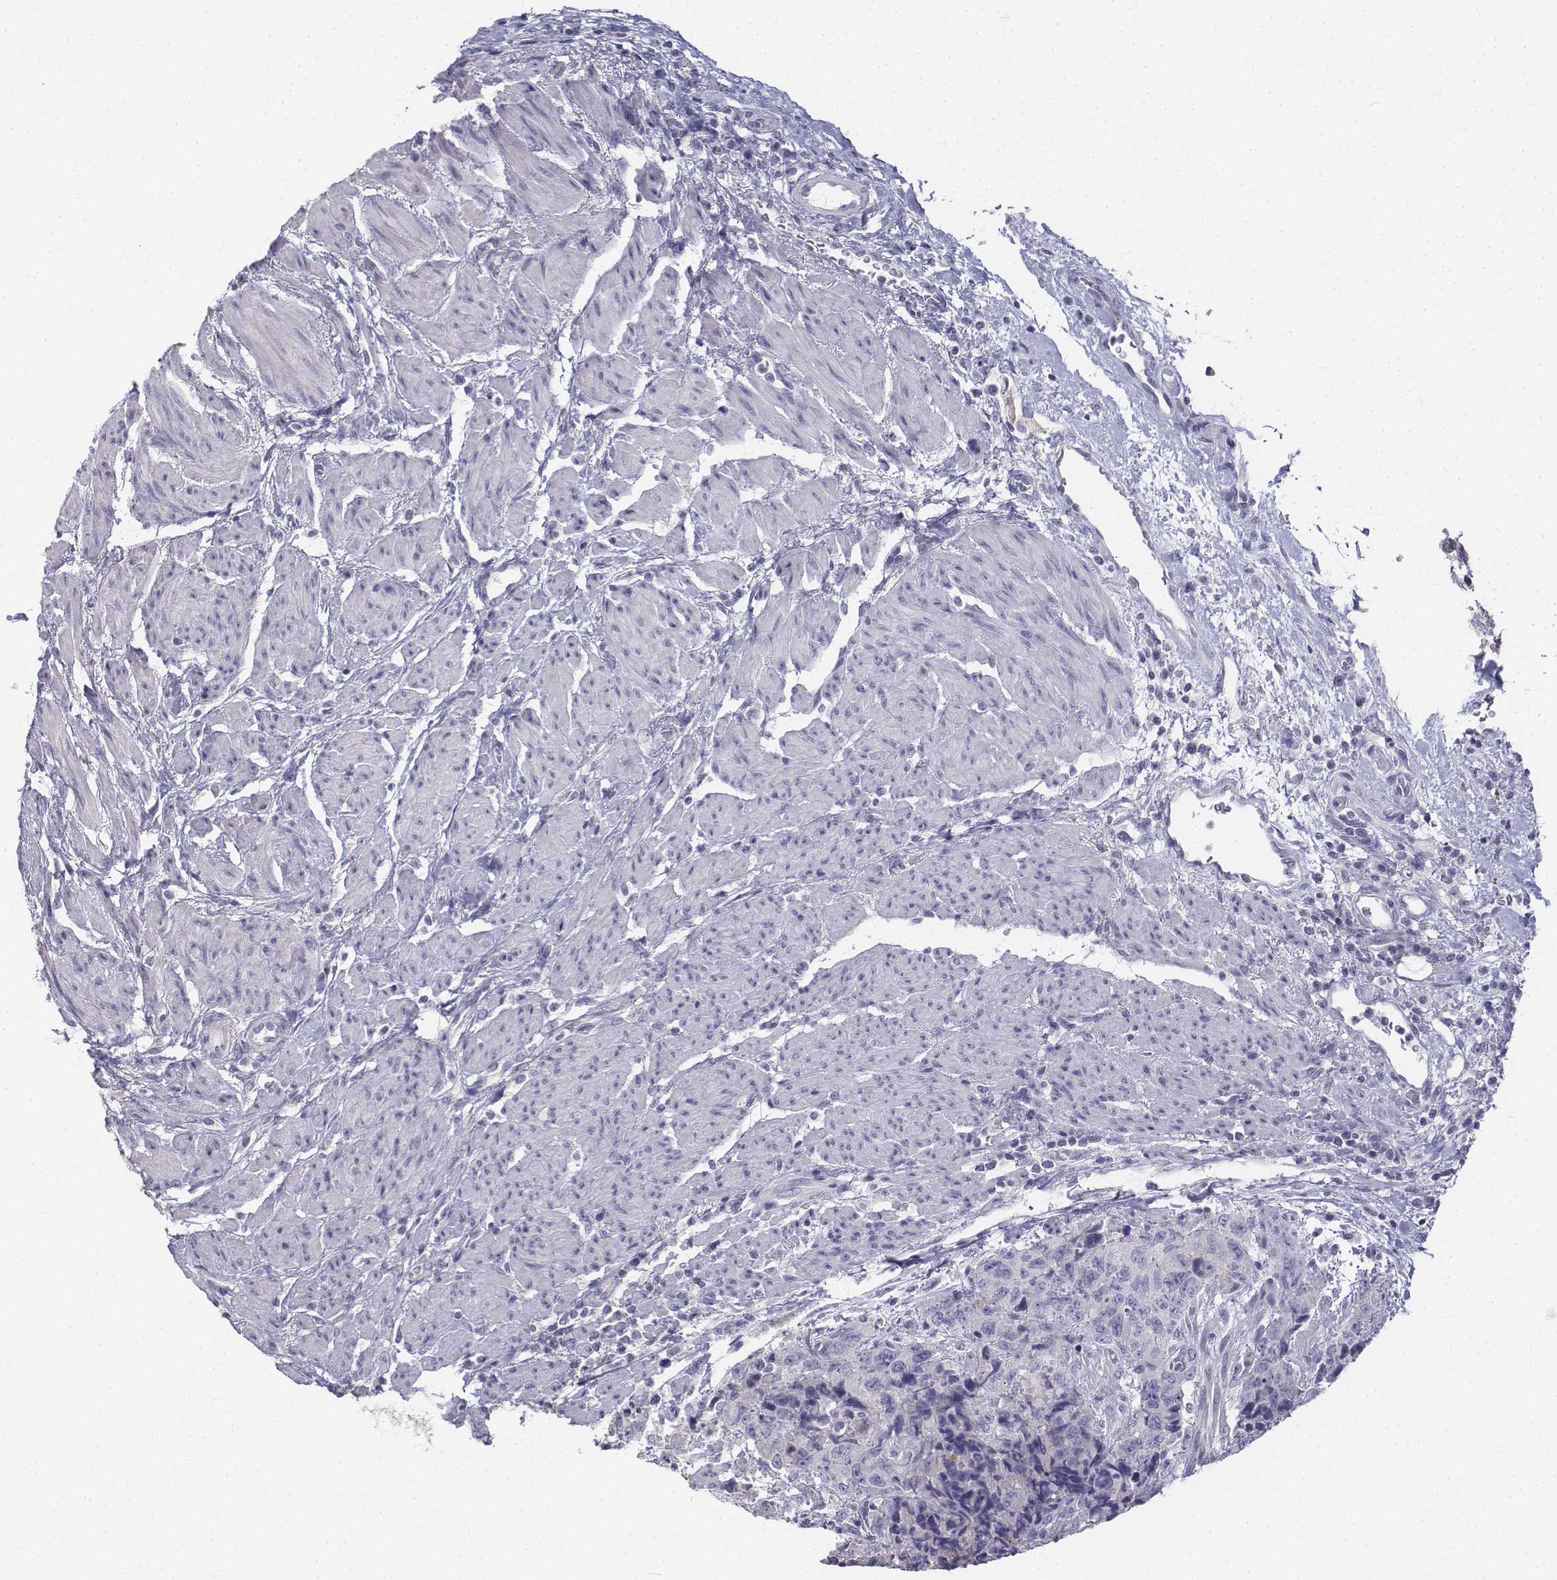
{"staining": {"intensity": "negative", "quantity": "none", "location": "none"}, "tissue": "urothelial cancer", "cell_type": "Tumor cells", "image_type": "cancer", "snomed": [{"axis": "morphology", "description": "Urothelial carcinoma, High grade"}, {"axis": "topography", "description": "Urinary bladder"}], "caption": "Immunohistochemical staining of urothelial carcinoma (high-grade) exhibits no significant staining in tumor cells.", "gene": "LGSN", "patient": {"sex": "female", "age": 78}}